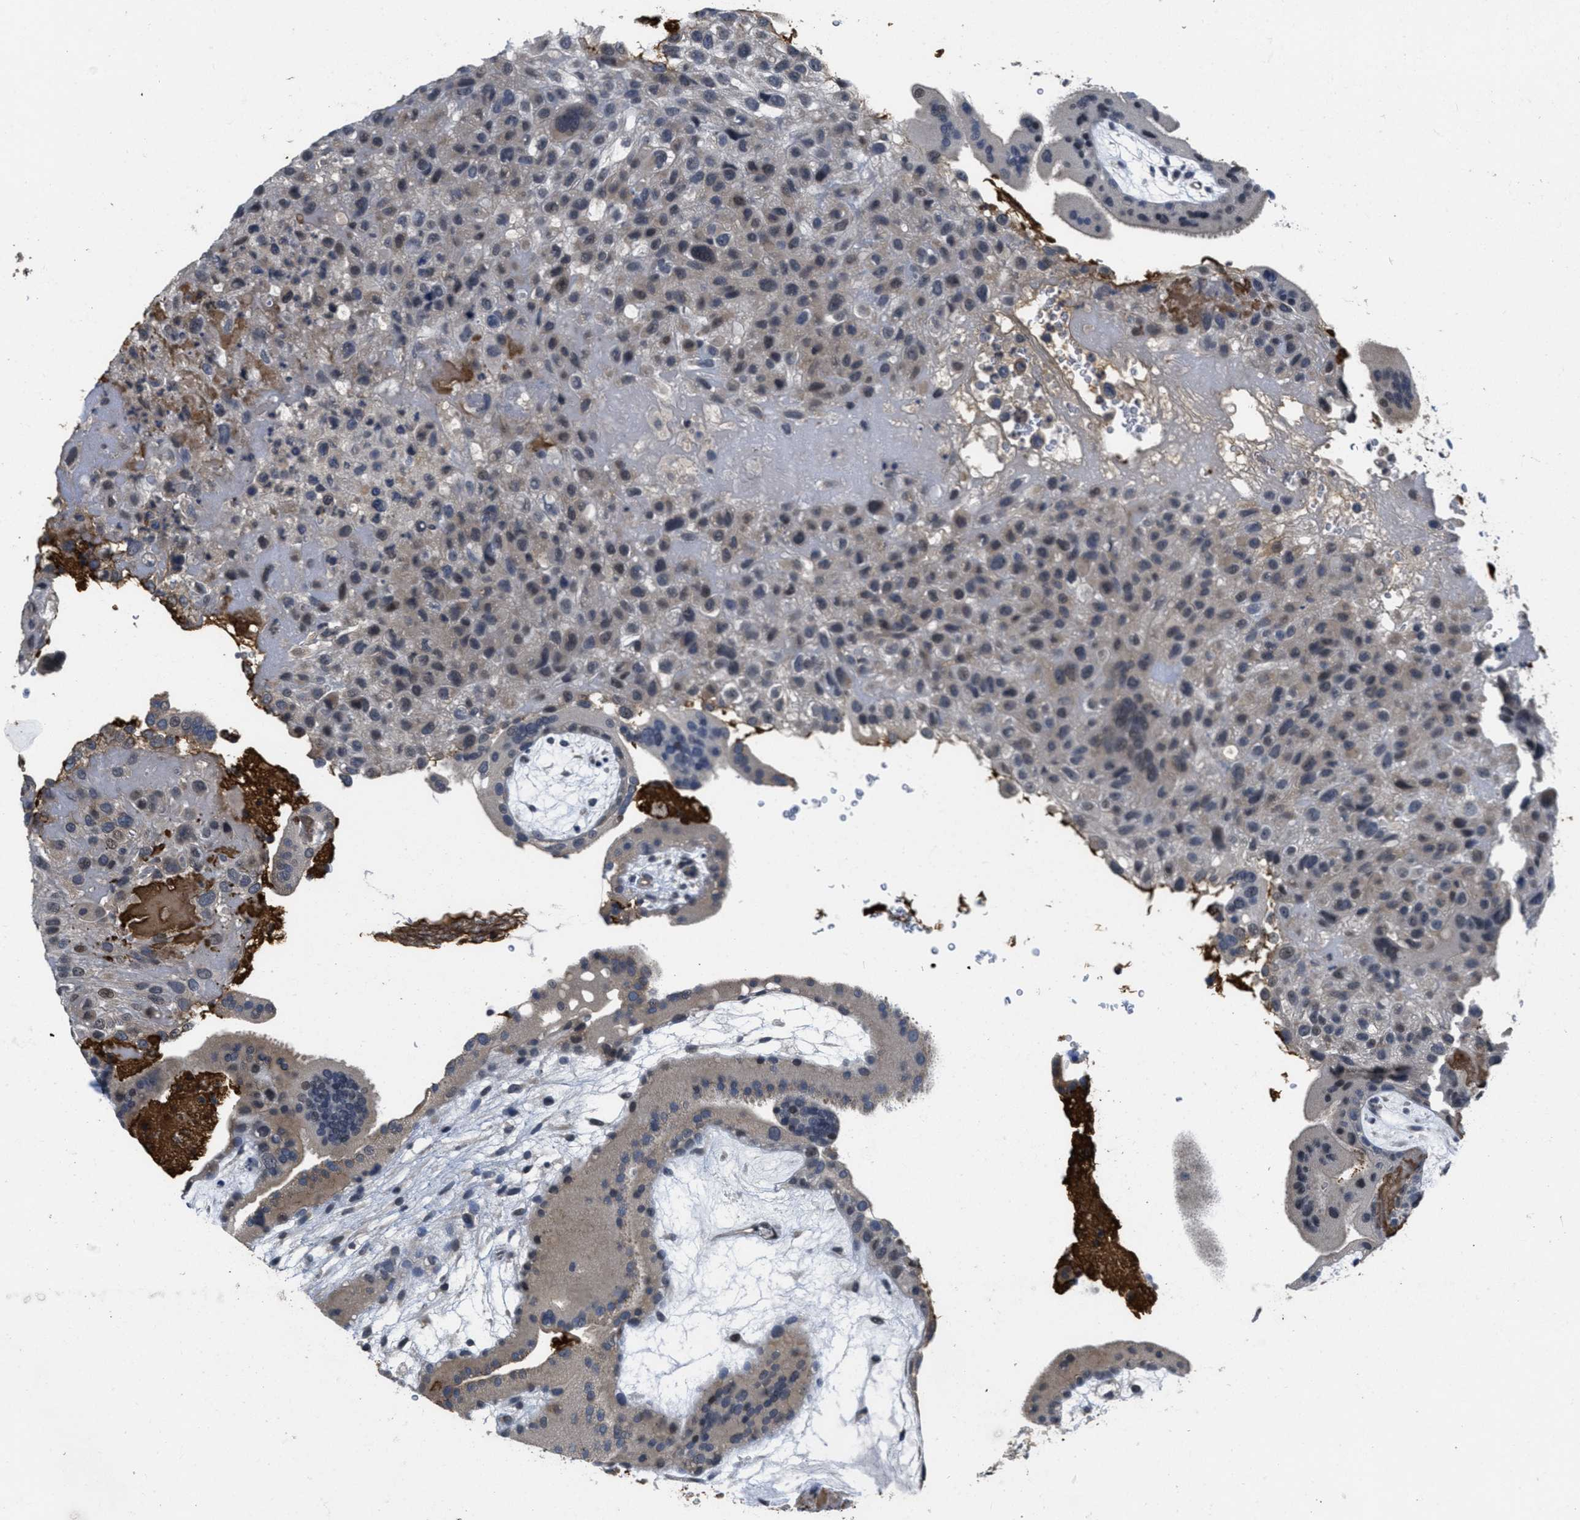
{"staining": {"intensity": "weak", "quantity": "<25%", "location": "cytoplasmic/membranous"}, "tissue": "placenta", "cell_type": "Decidual cells", "image_type": "normal", "snomed": [{"axis": "morphology", "description": "Normal tissue, NOS"}, {"axis": "topography", "description": "Placenta"}], "caption": "Immunohistochemistry histopathology image of unremarkable placenta: placenta stained with DAB (3,3'-diaminobenzidine) exhibits no significant protein expression in decidual cells. (DAB (3,3'-diaminobenzidine) immunohistochemistry with hematoxylin counter stain).", "gene": "ANGPT1", "patient": {"sex": "female", "age": 19}}